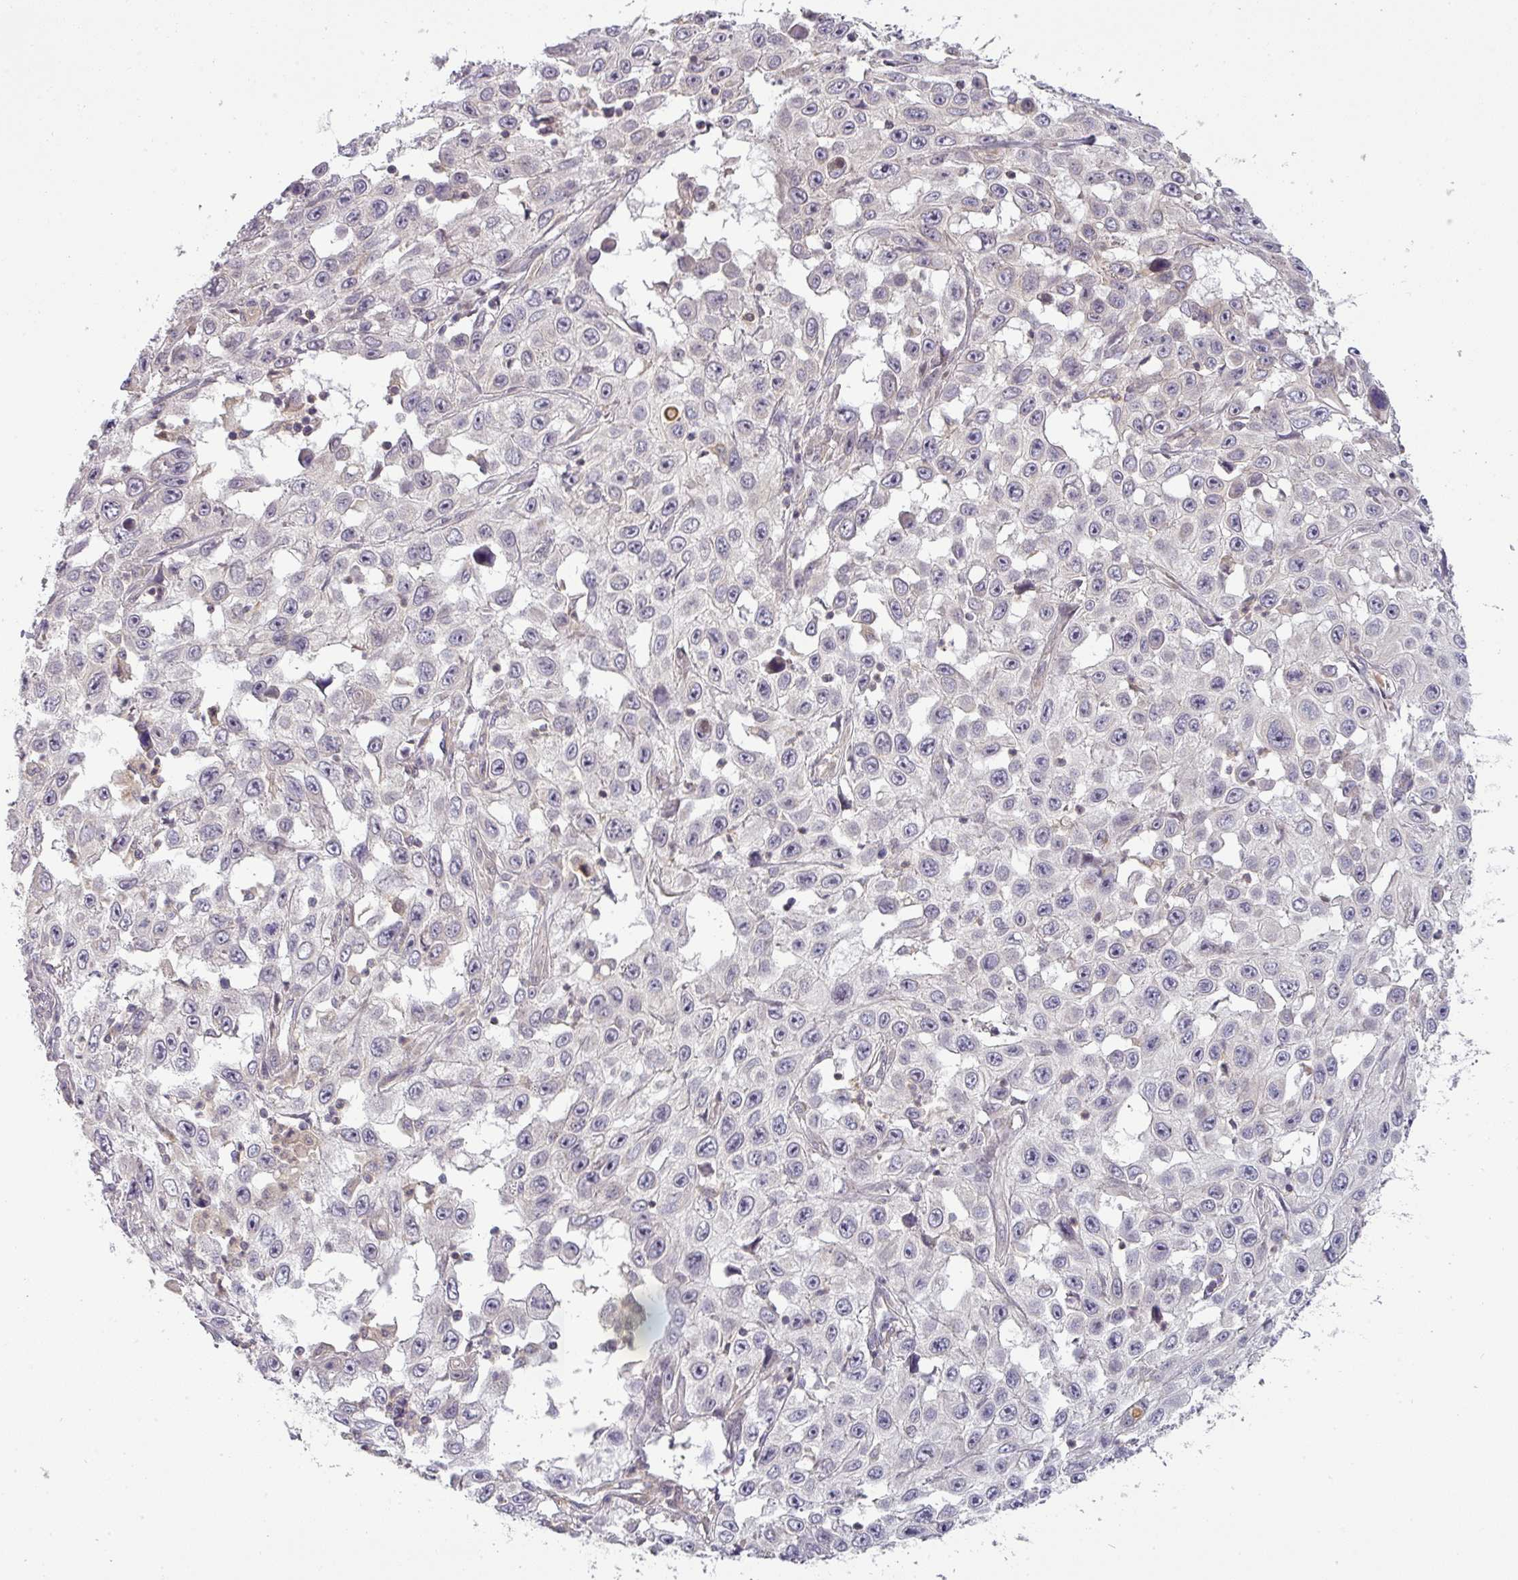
{"staining": {"intensity": "negative", "quantity": "none", "location": "none"}, "tissue": "skin cancer", "cell_type": "Tumor cells", "image_type": "cancer", "snomed": [{"axis": "morphology", "description": "Squamous cell carcinoma, NOS"}, {"axis": "topography", "description": "Skin"}], "caption": "Tumor cells are negative for protein expression in human skin squamous cell carcinoma.", "gene": "NIN", "patient": {"sex": "male", "age": 82}}